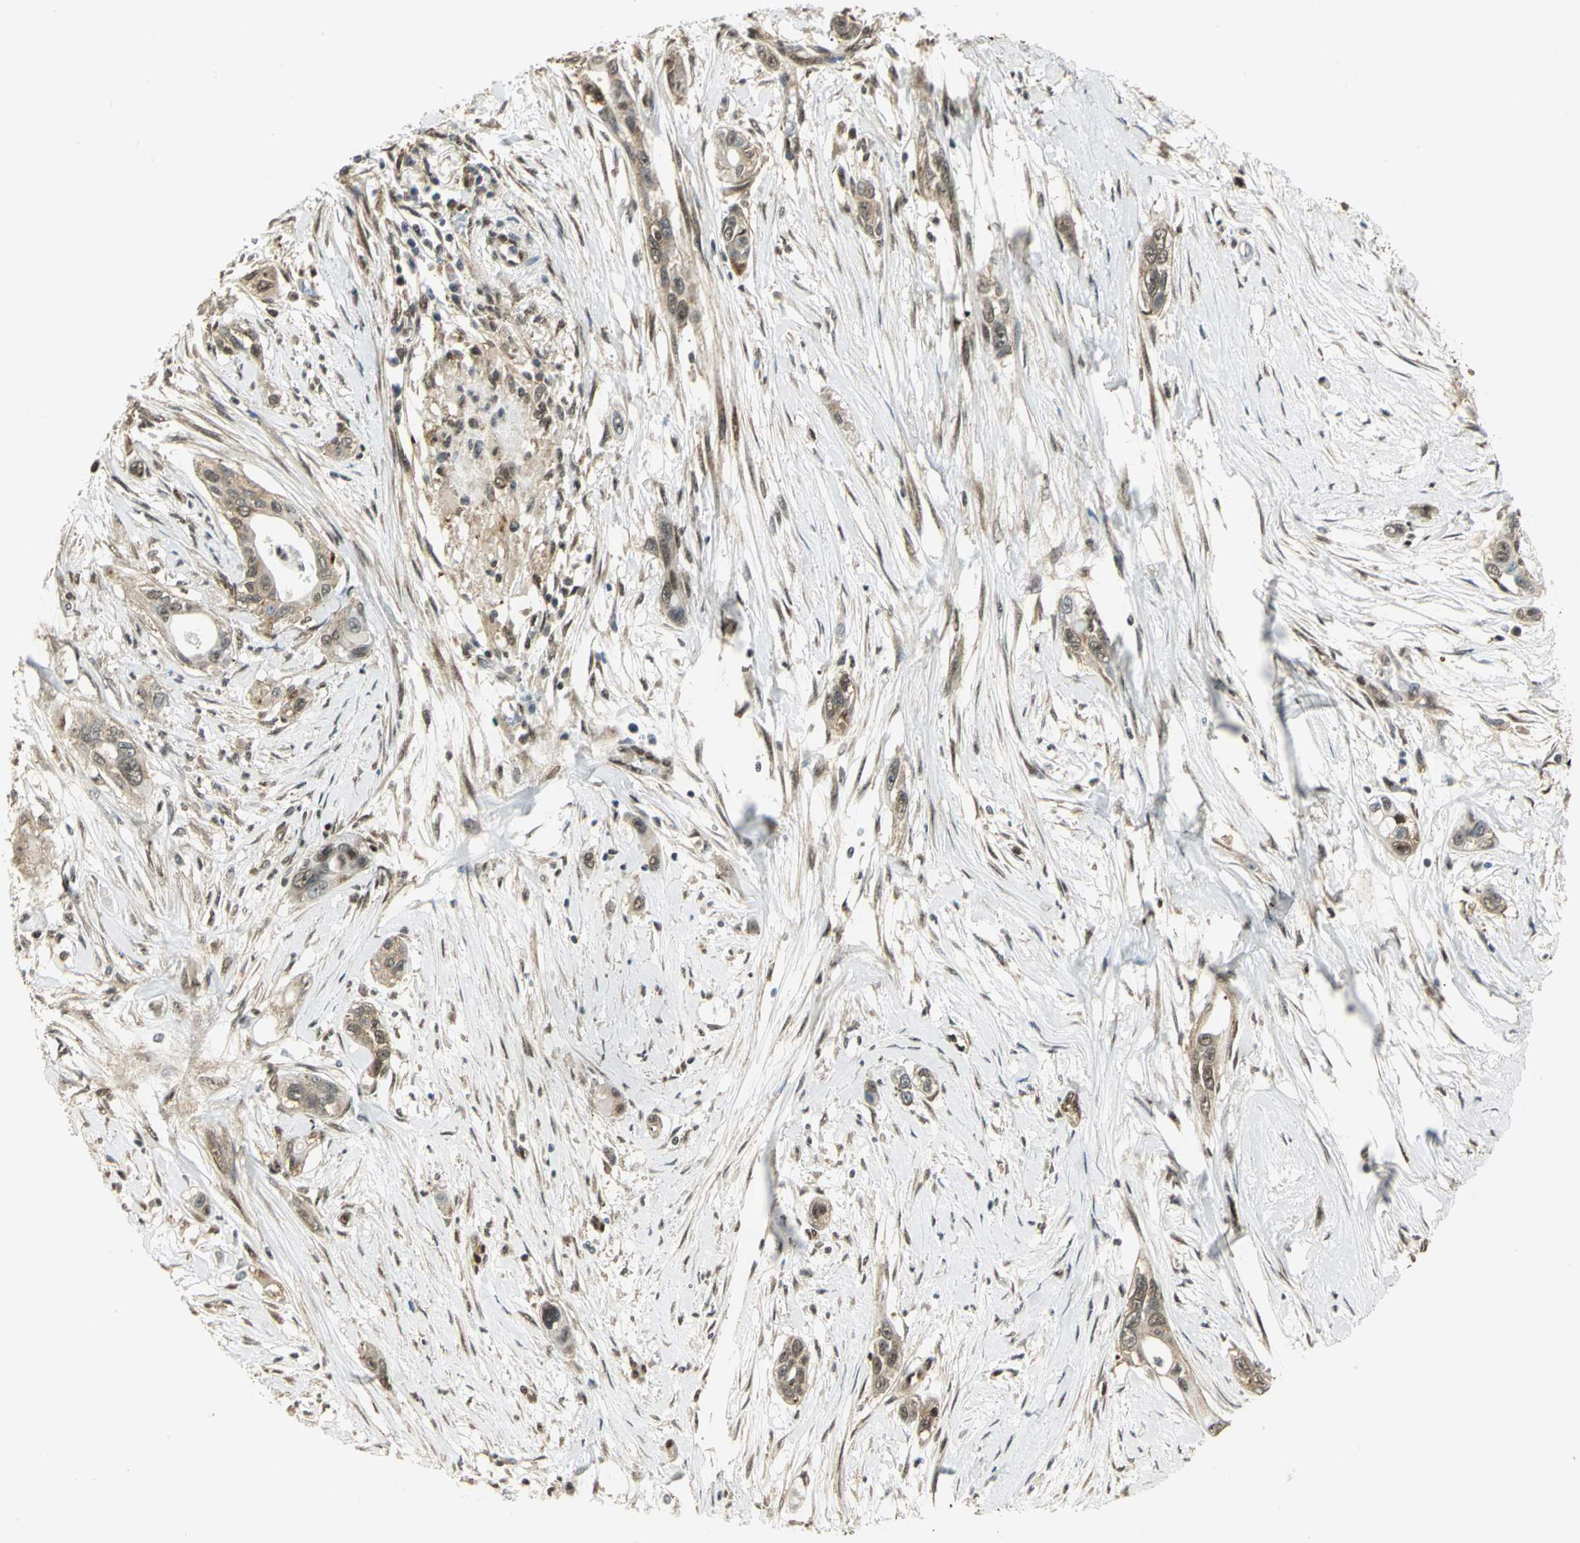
{"staining": {"intensity": "weak", "quantity": "25%-75%", "location": "cytoplasmic/membranous,nuclear"}, "tissue": "pancreatic cancer", "cell_type": "Tumor cells", "image_type": "cancer", "snomed": [{"axis": "morphology", "description": "Adenocarcinoma, NOS"}, {"axis": "topography", "description": "Pancreas"}], "caption": "Immunohistochemical staining of human pancreatic cancer (adenocarcinoma) shows weak cytoplasmic/membranous and nuclear protein positivity in approximately 25%-75% of tumor cells.", "gene": "DDX5", "patient": {"sex": "female", "age": 60}}